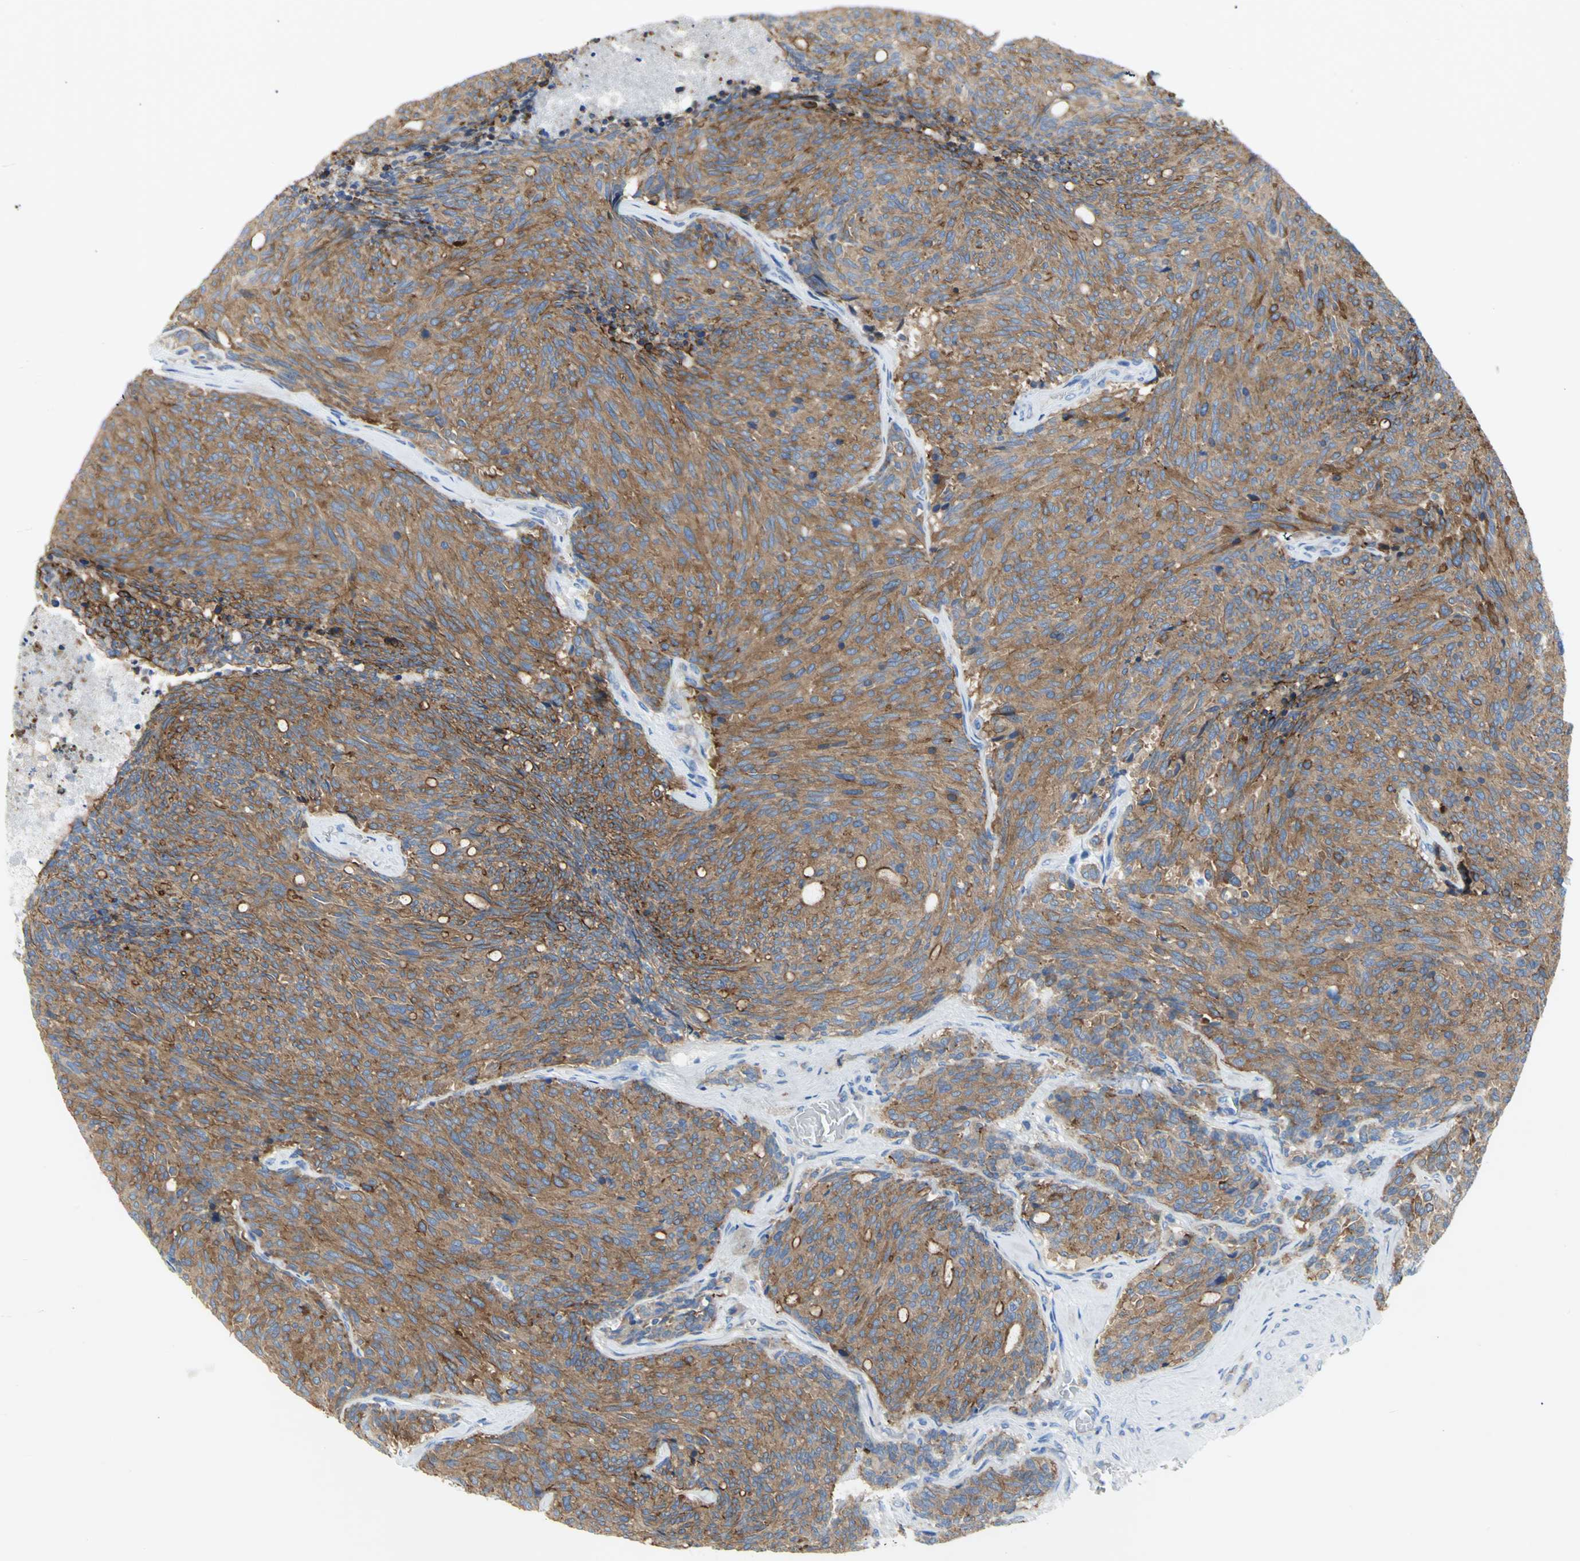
{"staining": {"intensity": "strong", "quantity": ">75%", "location": "cytoplasmic/membranous"}, "tissue": "carcinoid", "cell_type": "Tumor cells", "image_type": "cancer", "snomed": [{"axis": "morphology", "description": "Carcinoid, malignant, NOS"}, {"axis": "topography", "description": "Pancreas"}], "caption": "Human carcinoid stained with a brown dye displays strong cytoplasmic/membranous positive expression in about >75% of tumor cells.", "gene": "FLNB", "patient": {"sex": "female", "age": 54}}